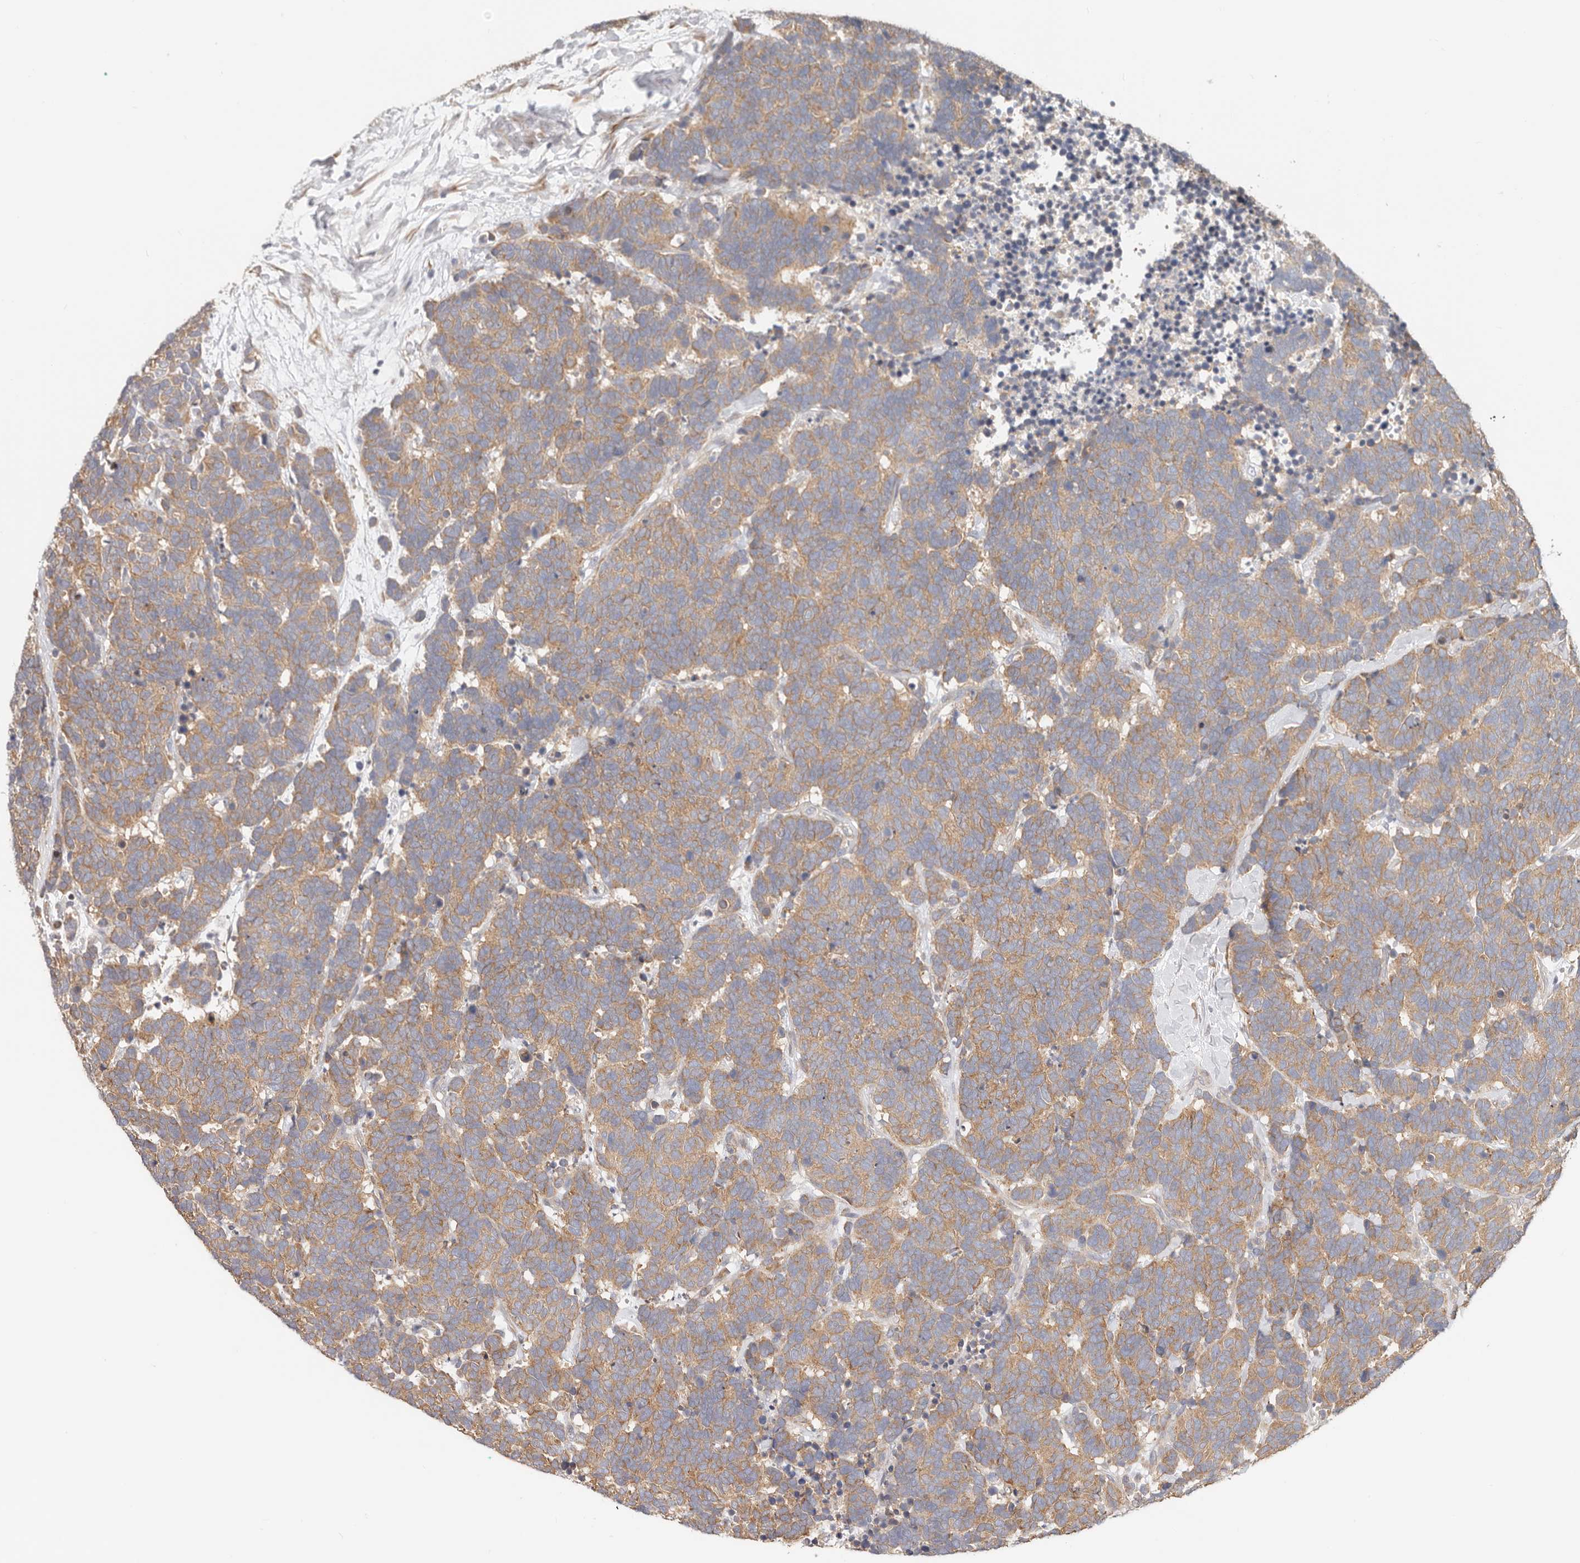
{"staining": {"intensity": "moderate", "quantity": ">75%", "location": "cytoplasmic/membranous"}, "tissue": "carcinoid", "cell_type": "Tumor cells", "image_type": "cancer", "snomed": [{"axis": "morphology", "description": "Carcinoma, NOS"}, {"axis": "morphology", "description": "Carcinoid, malignant, NOS"}, {"axis": "topography", "description": "Urinary bladder"}], "caption": "High-magnification brightfield microscopy of carcinoid stained with DAB (brown) and counterstained with hematoxylin (blue). tumor cells exhibit moderate cytoplasmic/membranous expression is appreciated in about>75% of cells. (brown staining indicates protein expression, while blue staining denotes nuclei).", "gene": "AFDN", "patient": {"sex": "male", "age": 57}}